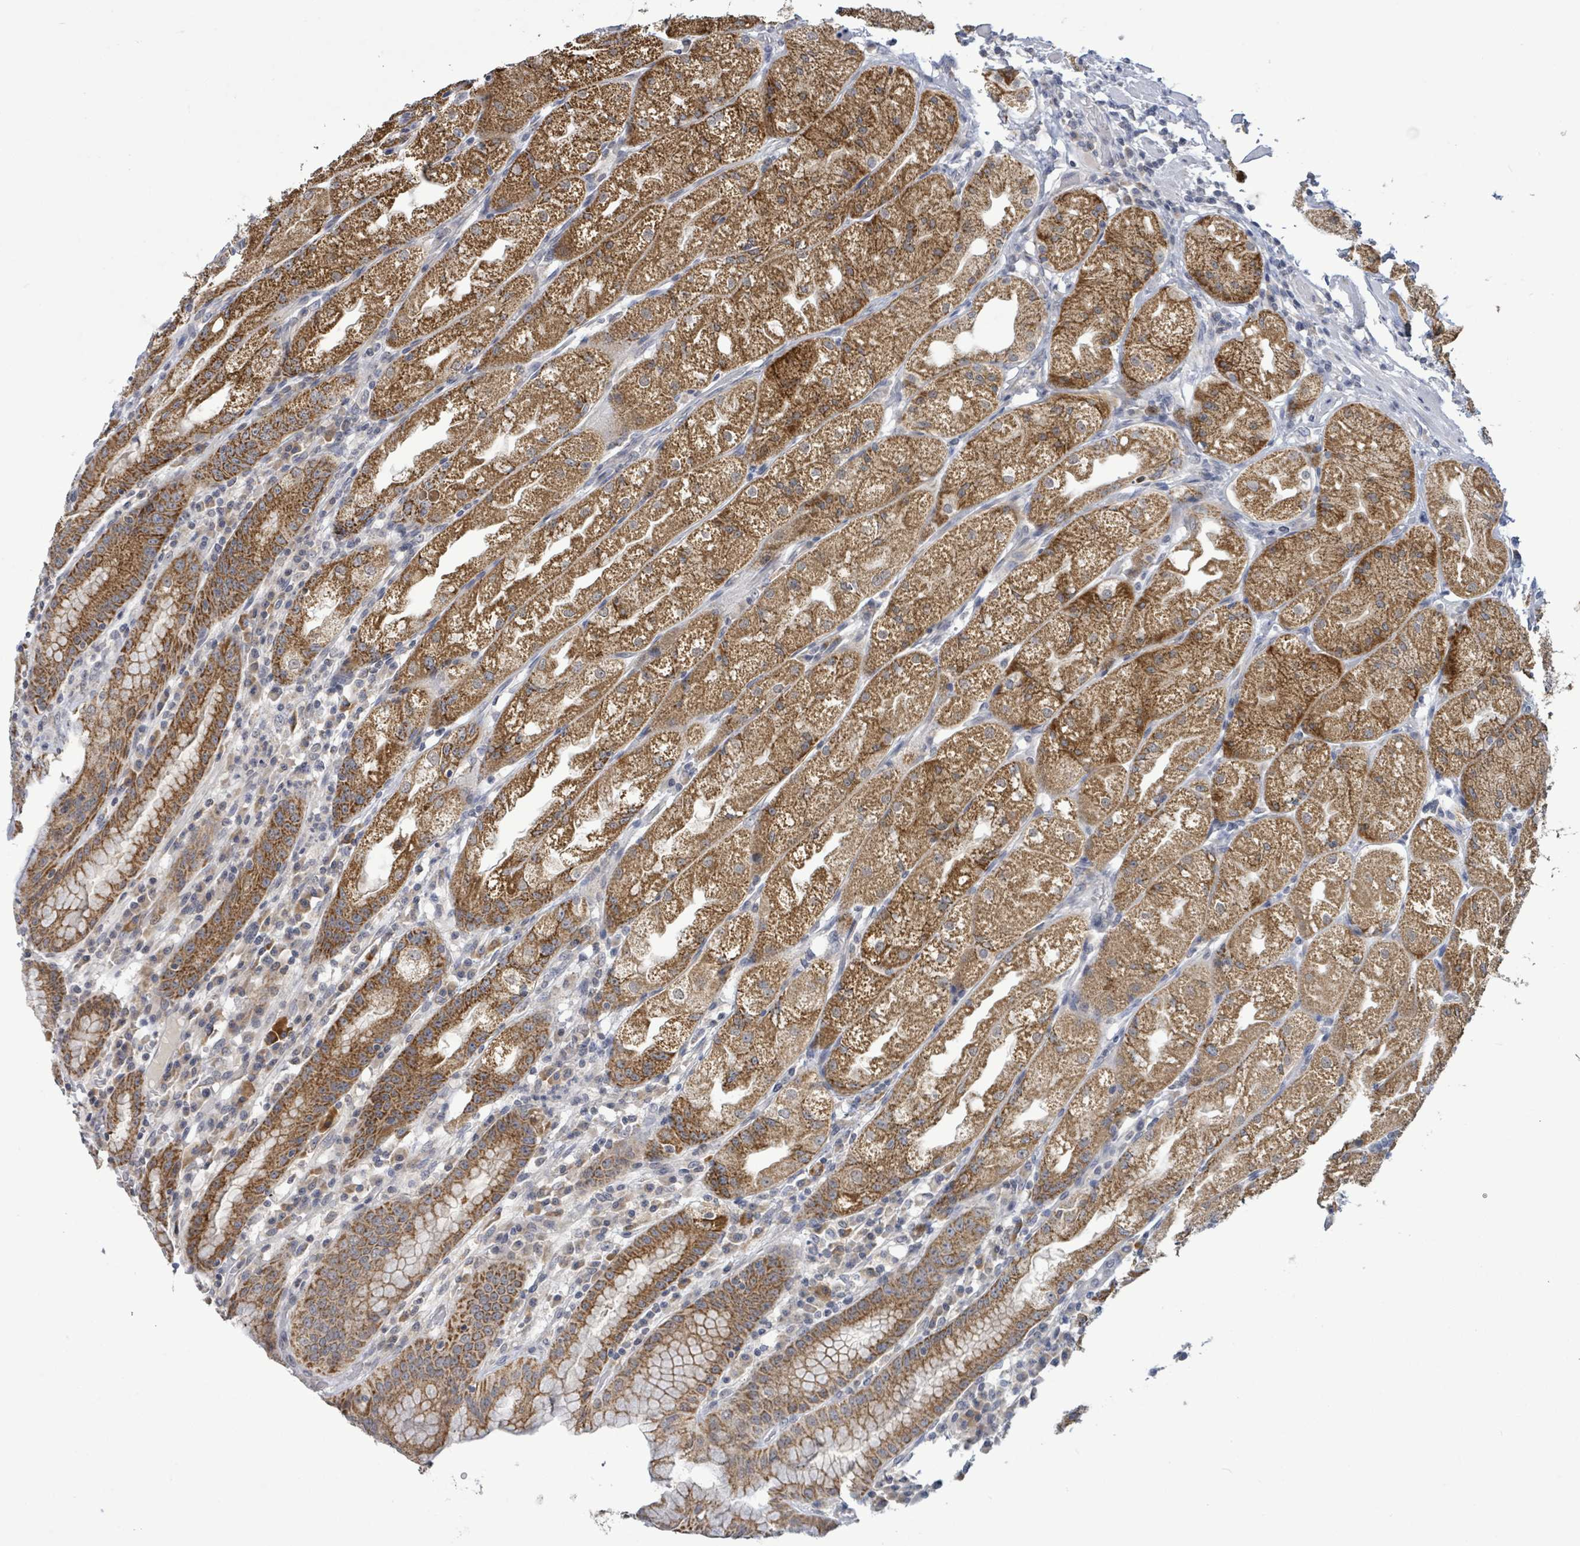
{"staining": {"intensity": "strong", "quantity": ">75%", "location": "cytoplasmic/membranous"}, "tissue": "stomach", "cell_type": "Glandular cells", "image_type": "normal", "snomed": [{"axis": "morphology", "description": "Normal tissue, NOS"}, {"axis": "topography", "description": "Stomach, upper"}], "caption": "Protein expression analysis of unremarkable stomach exhibits strong cytoplasmic/membranous staining in about >75% of glandular cells. Nuclei are stained in blue.", "gene": "COQ10B", "patient": {"sex": "male", "age": 52}}